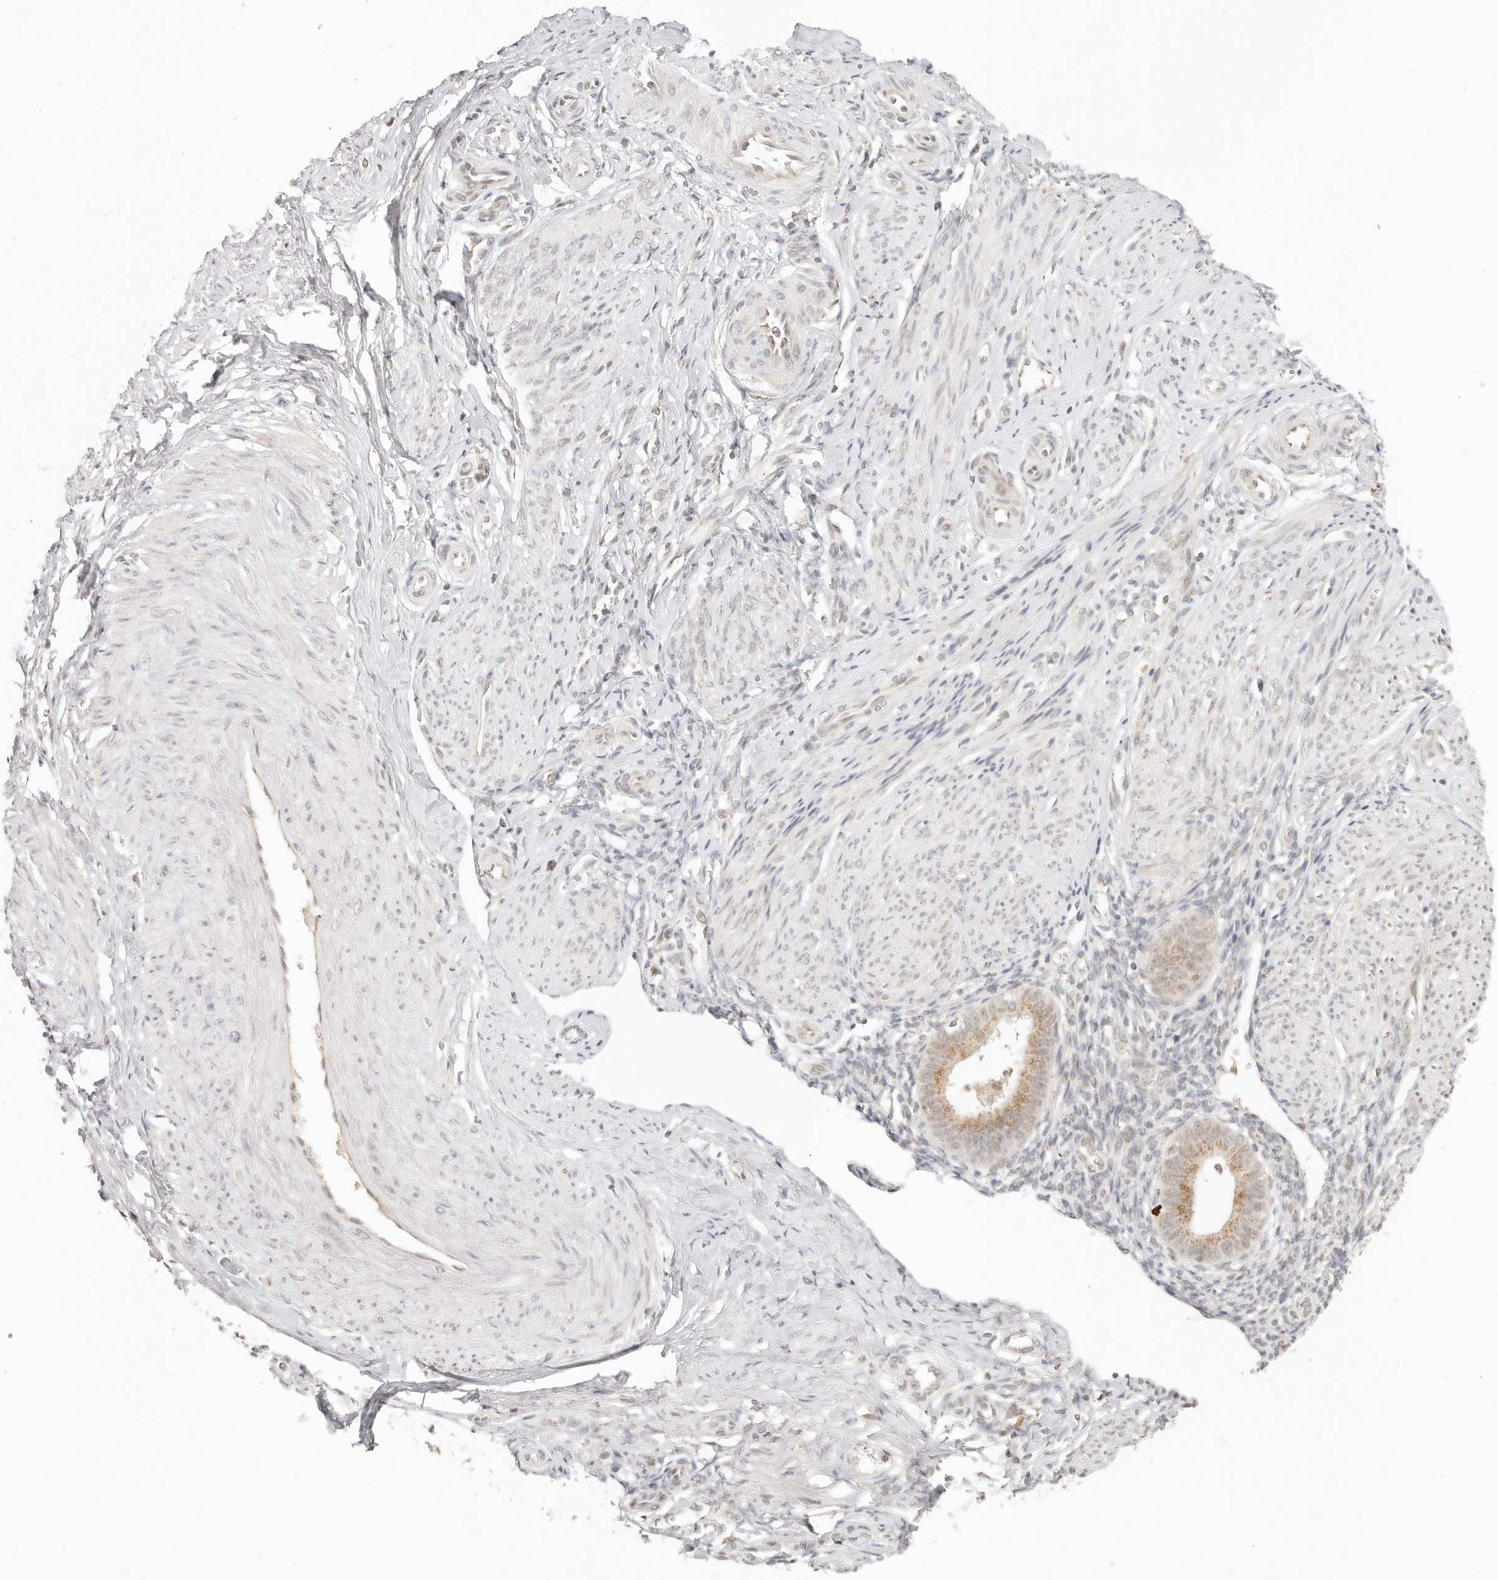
{"staining": {"intensity": "negative", "quantity": "none", "location": "none"}, "tissue": "endometrium", "cell_type": "Cells in endometrial stroma", "image_type": "normal", "snomed": [{"axis": "morphology", "description": "Normal tissue, NOS"}, {"axis": "topography", "description": "Uterus"}, {"axis": "topography", "description": "Endometrium"}], "caption": "The immunohistochemistry (IHC) photomicrograph has no significant staining in cells in endometrial stroma of endometrium.", "gene": "INTS11", "patient": {"sex": "female", "age": 48}}